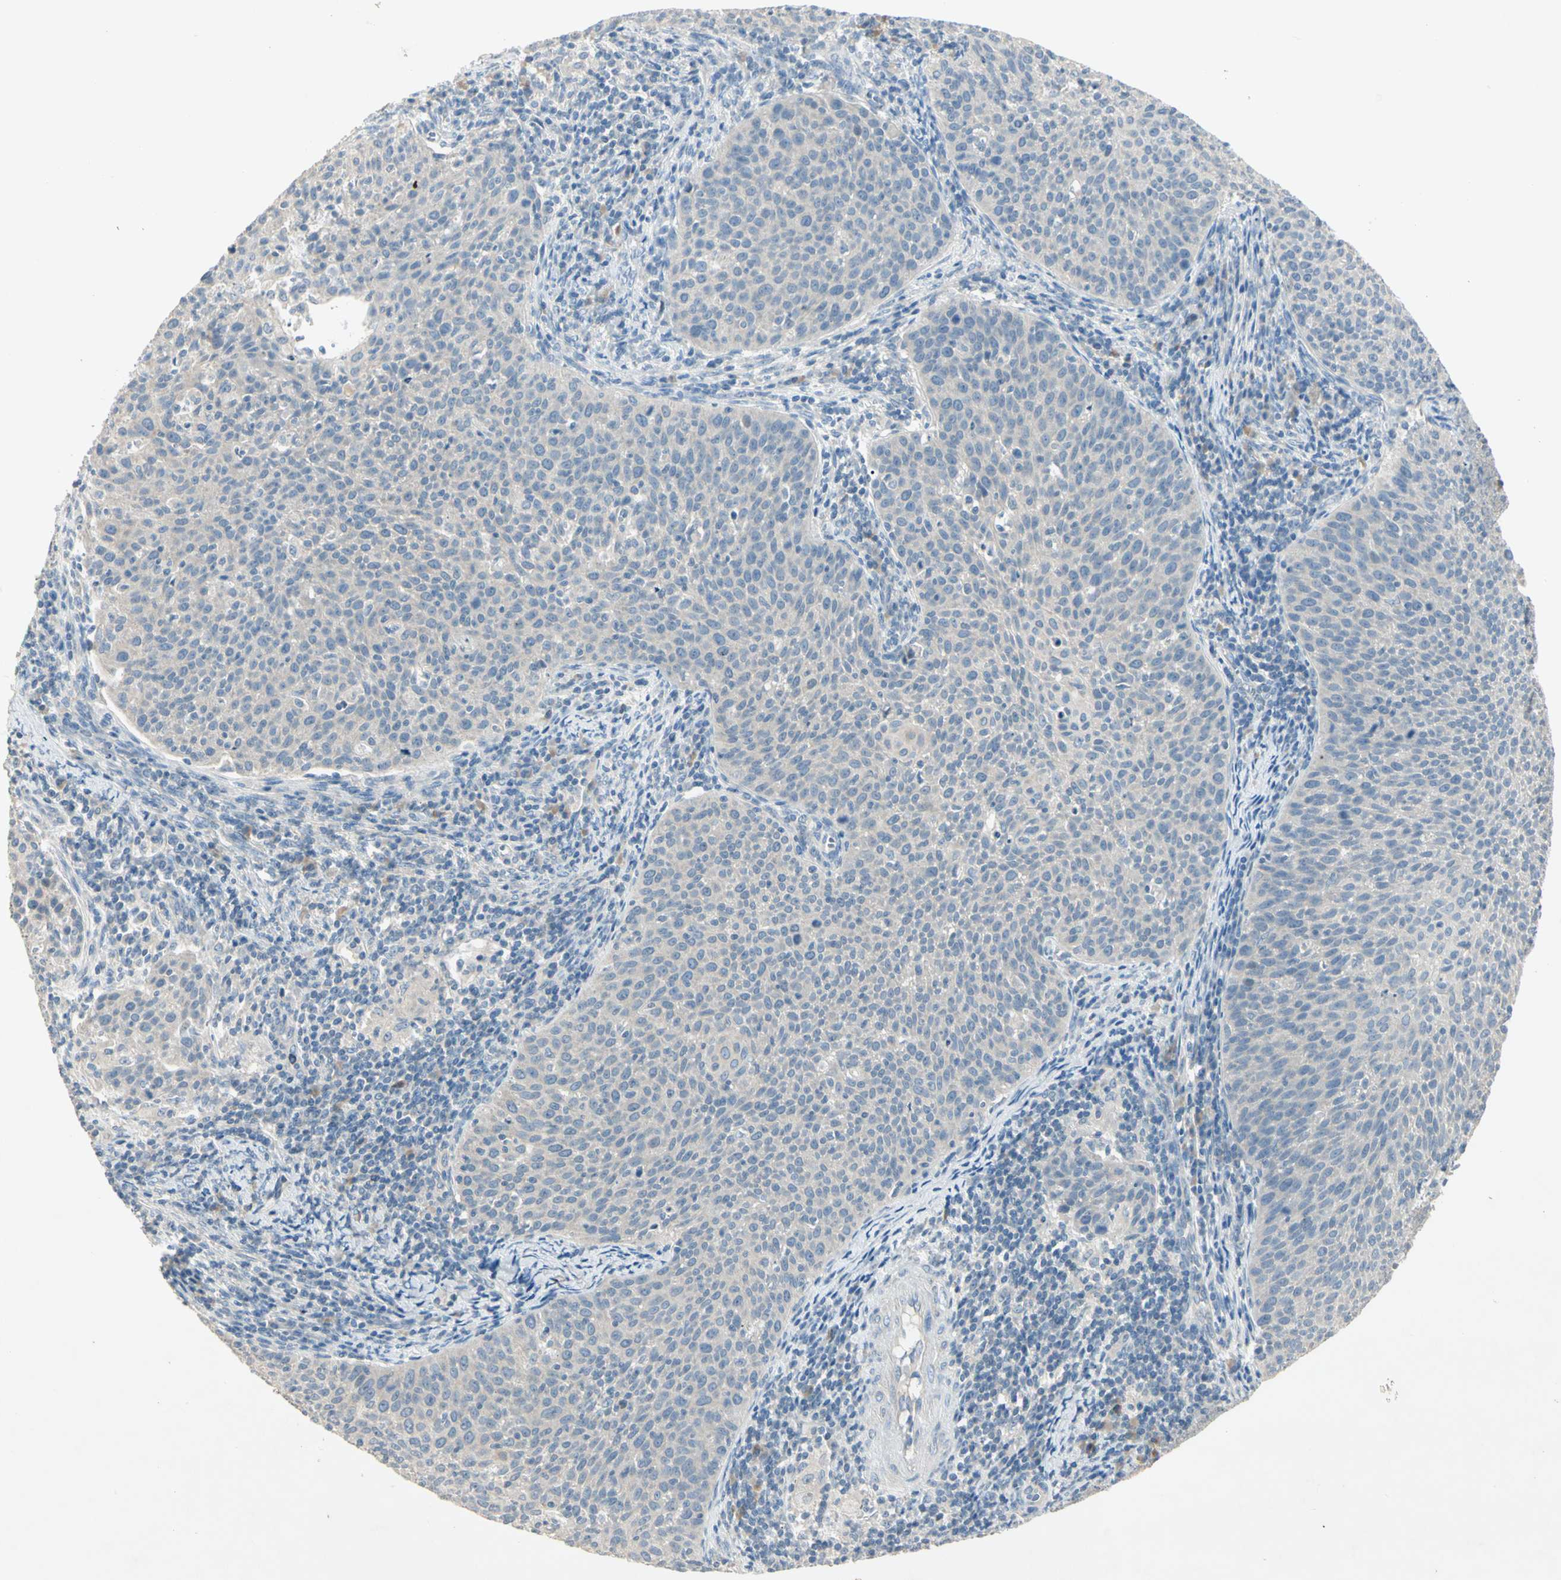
{"staining": {"intensity": "negative", "quantity": "none", "location": "none"}, "tissue": "cervical cancer", "cell_type": "Tumor cells", "image_type": "cancer", "snomed": [{"axis": "morphology", "description": "Squamous cell carcinoma, NOS"}, {"axis": "topography", "description": "Cervix"}], "caption": "This is a micrograph of immunohistochemistry (IHC) staining of cervical cancer, which shows no staining in tumor cells.", "gene": "PRSS21", "patient": {"sex": "female", "age": 38}}